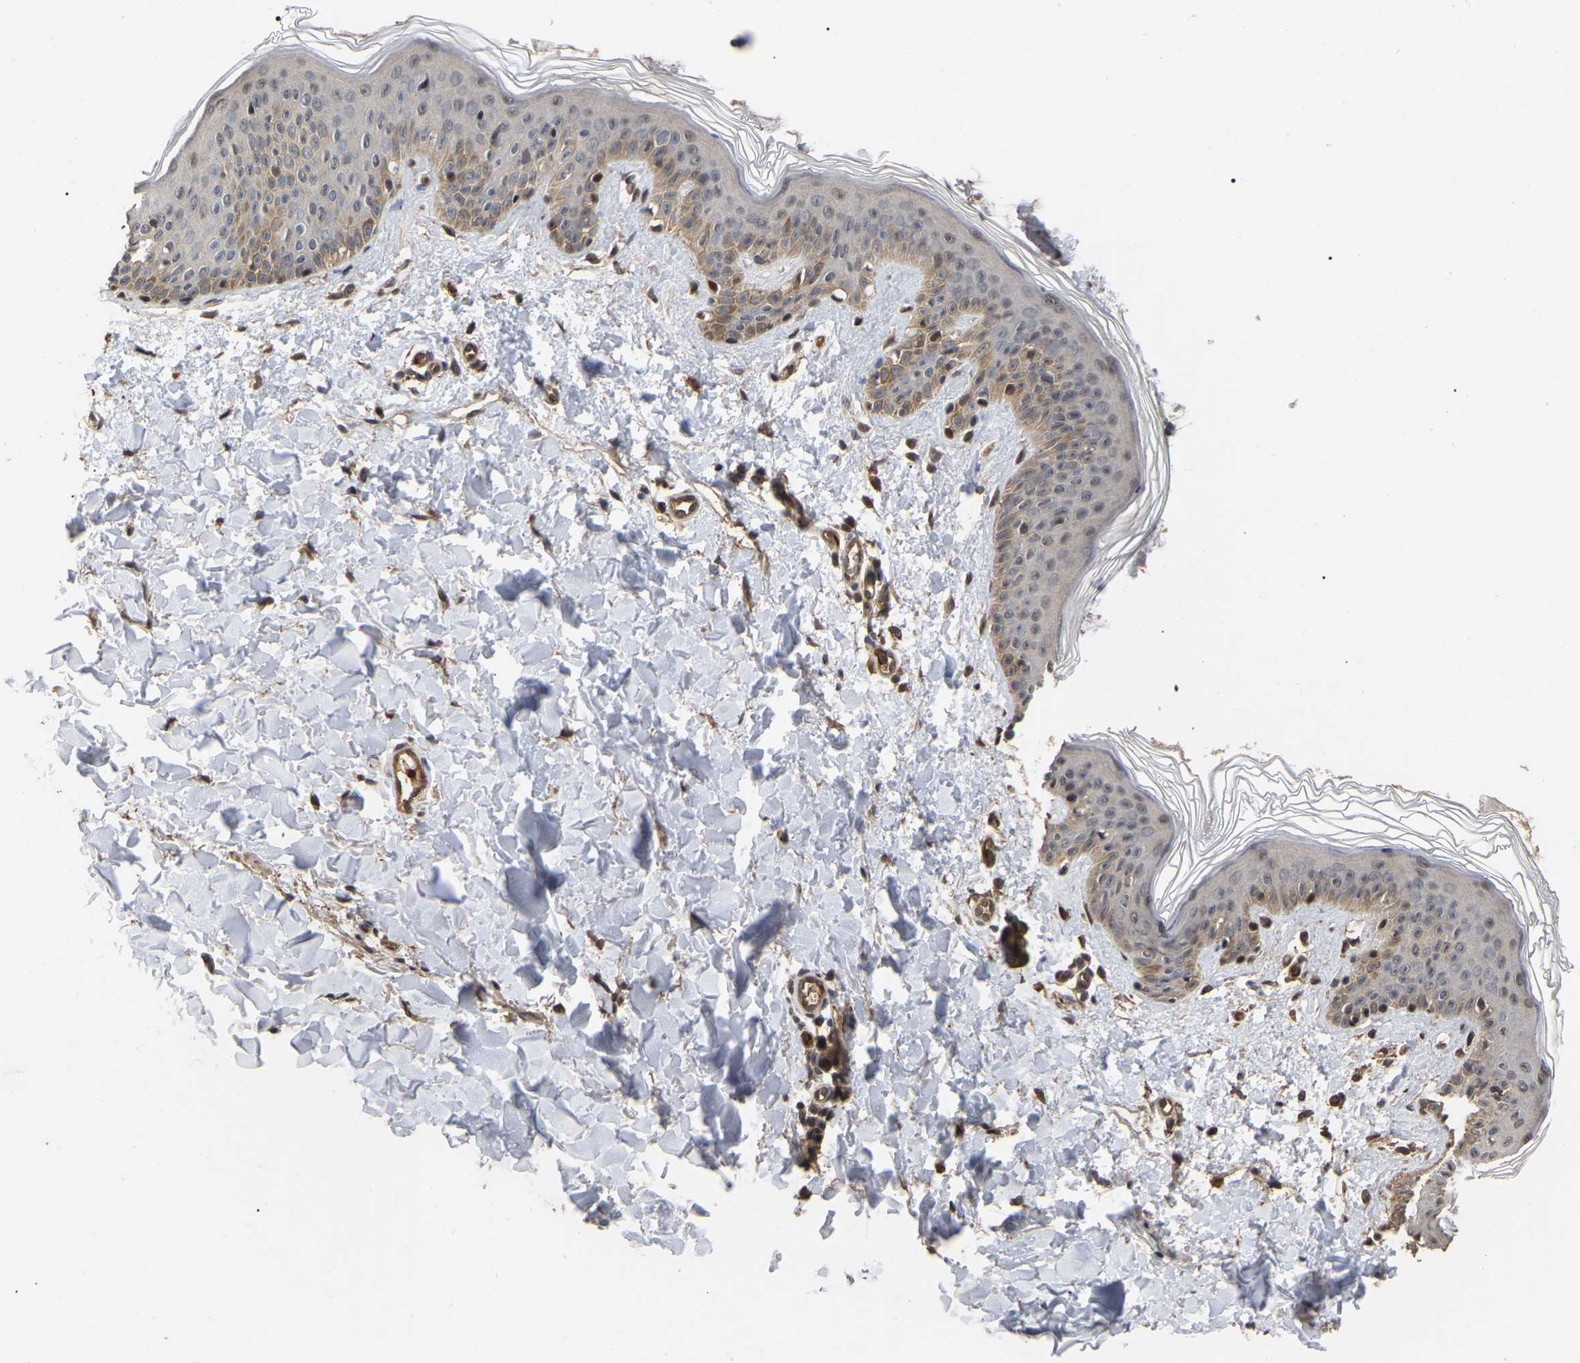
{"staining": {"intensity": "moderate", "quantity": "25%-75%", "location": "cytoplasmic/membranous,nuclear"}, "tissue": "skin", "cell_type": "Fibroblasts", "image_type": "normal", "snomed": [{"axis": "morphology", "description": "Normal tissue, NOS"}, {"axis": "topography", "description": "Skin"}], "caption": "Immunohistochemical staining of normal human skin reveals medium levels of moderate cytoplasmic/membranous,nuclear staining in approximately 25%-75% of fibroblasts. The staining was performed using DAB (3,3'-diaminobenzidine), with brown indicating positive protein expression. Nuclei are stained blue with hematoxylin.", "gene": "FAM161B", "patient": {"sex": "male", "age": 40}}